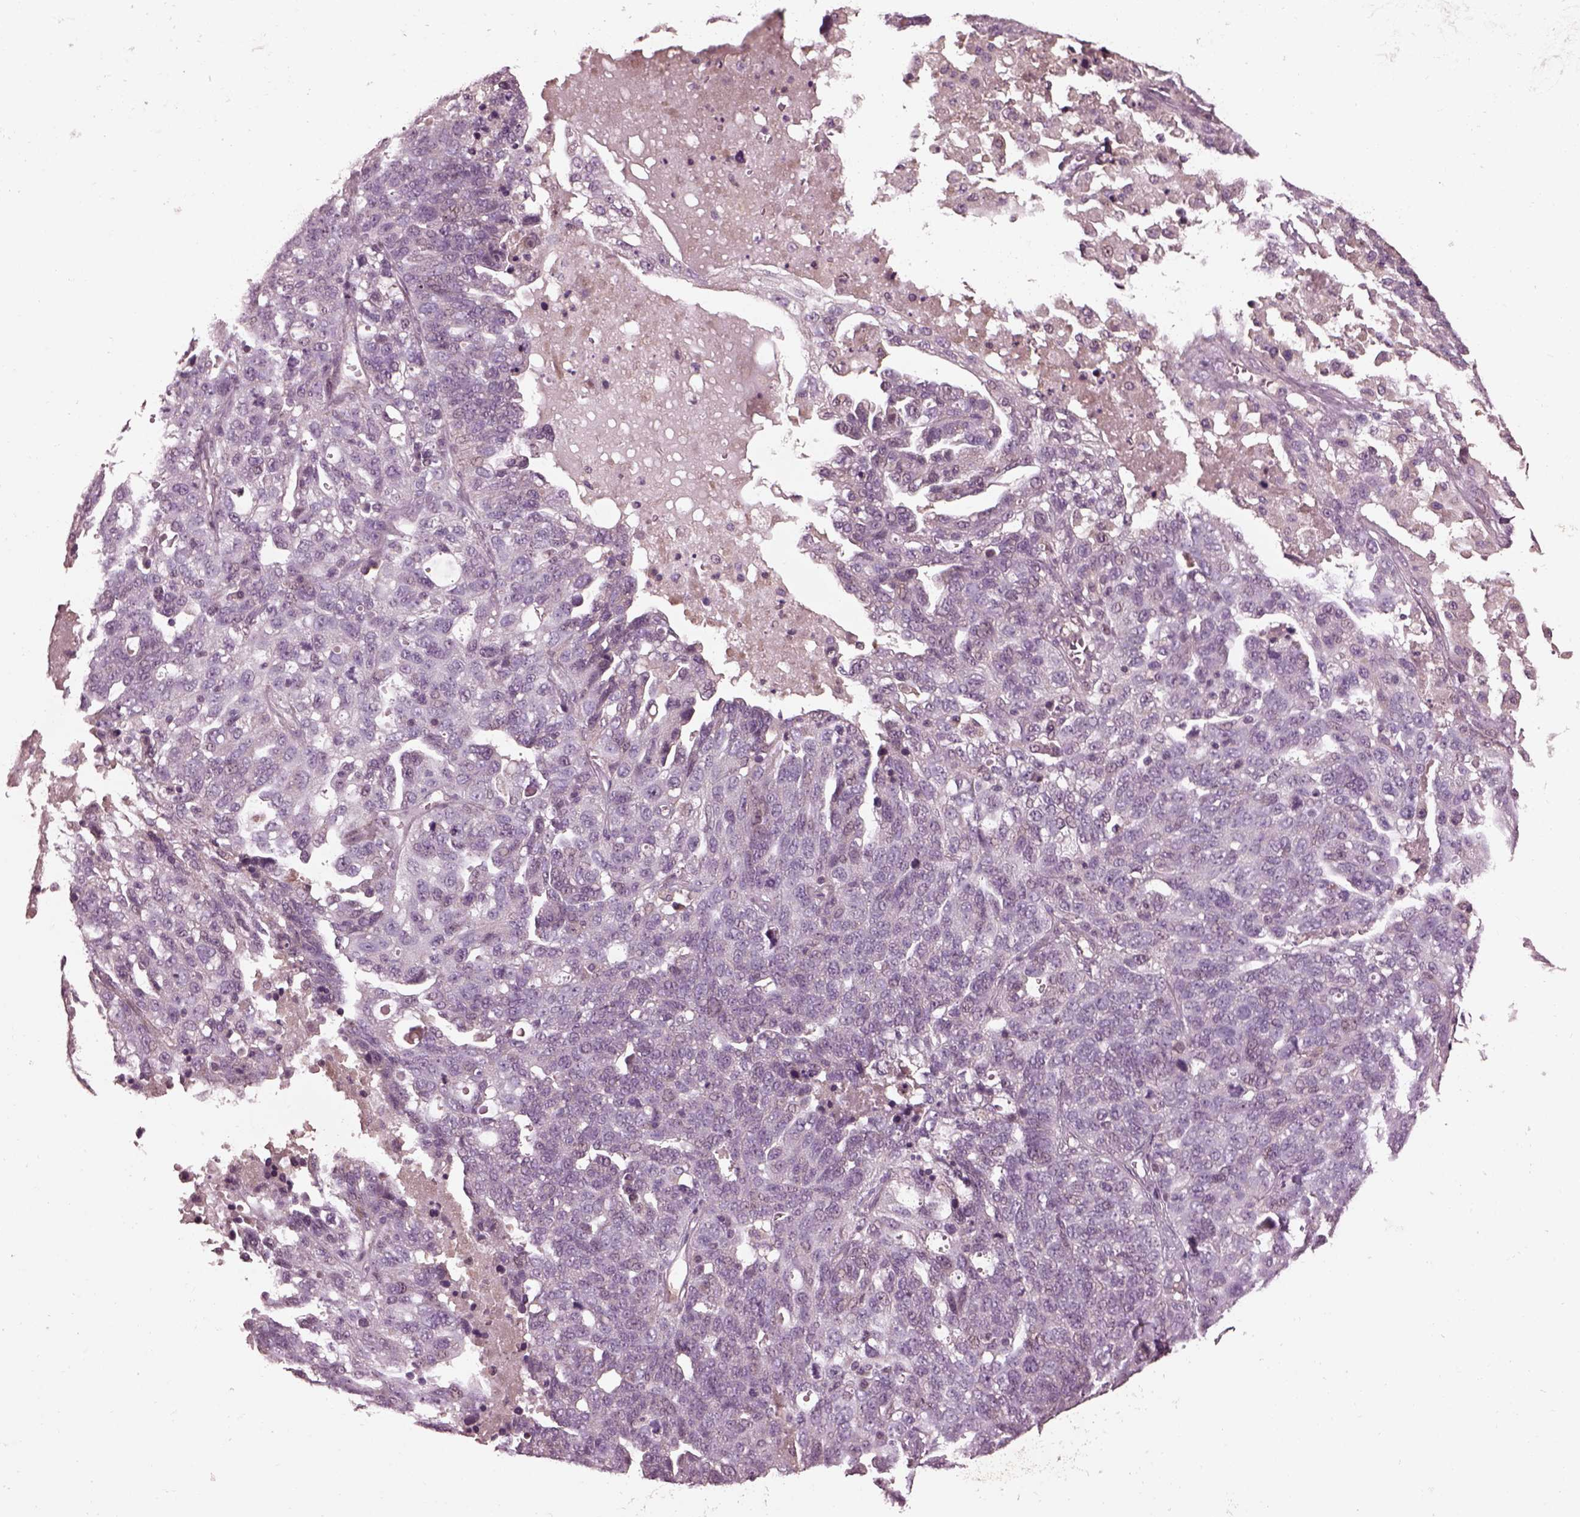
{"staining": {"intensity": "negative", "quantity": "none", "location": "none"}, "tissue": "ovarian cancer", "cell_type": "Tumor cells", "image_type": "cancer", "snomed": [{"axis": "morphology", "description": "Cystadenocarcinoma, serous, NOS"}, {"axis": "topography", "description": "Ovary"}], "caption": "Tumor cells show no significant protein positivity in serous cystadenocarcinoma (ovarian).", "gene": "EFEMP1", "patient": {"sex": "female", "age": 71}}